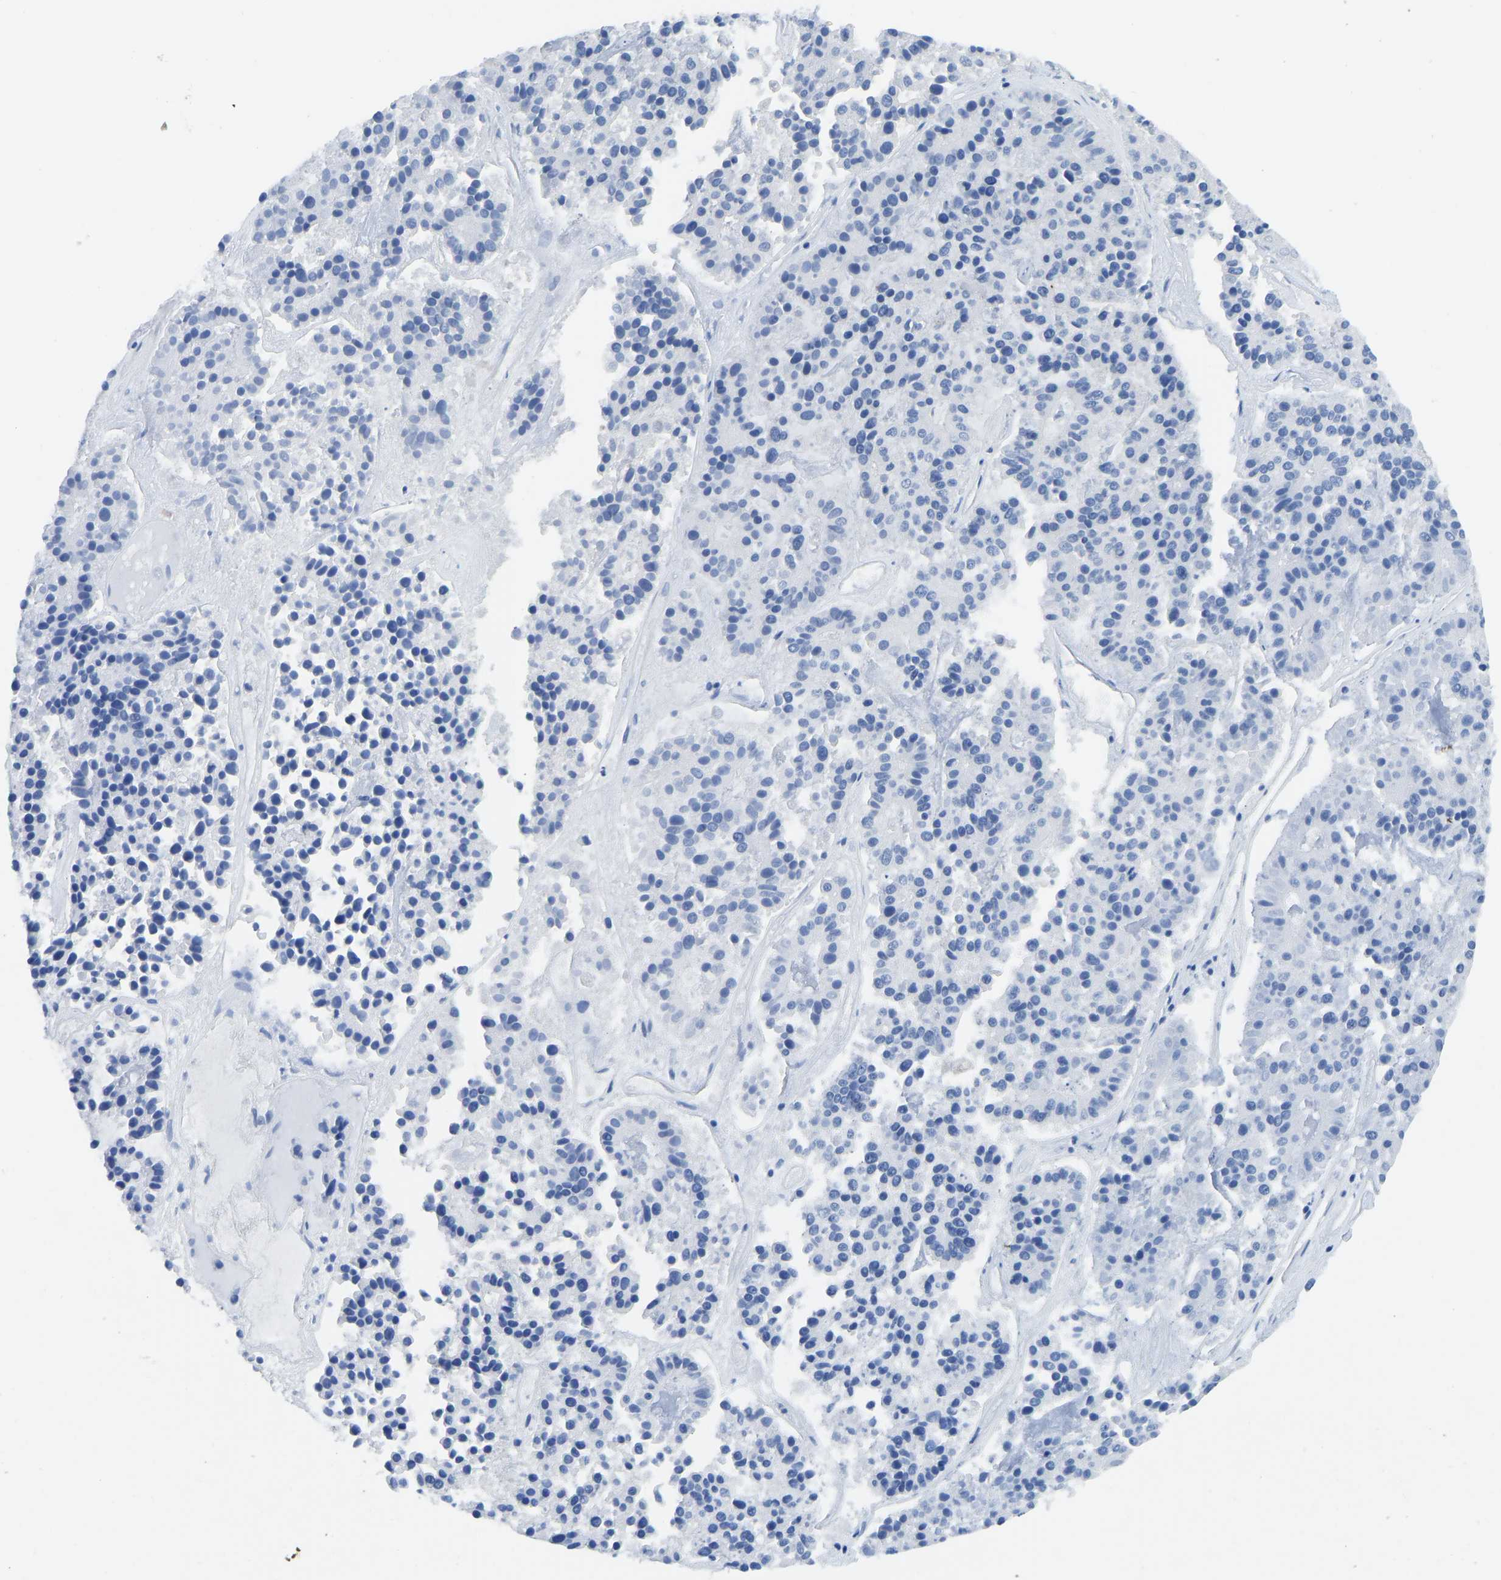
{"staining": {"intensity": "negative", "quantity": "none", "location": "none"}, "tissue": "pancreatic cancer", "cell_type": "Tumor cells", "image_type": "cancer", "snomed": [{"axis": "morphology", "description": "Adenocarcinoma, NOS"}, {"axis": "topography", "description": "Pancreas"}], "caption": "This is a photomicrograph of immunohistochemistry staining of pancreatic cancer (adenocarcinoma), which shows no expression in tumor cells.", "gene": "NDRG3", "patient": {"sex": "male", "age": 50}}